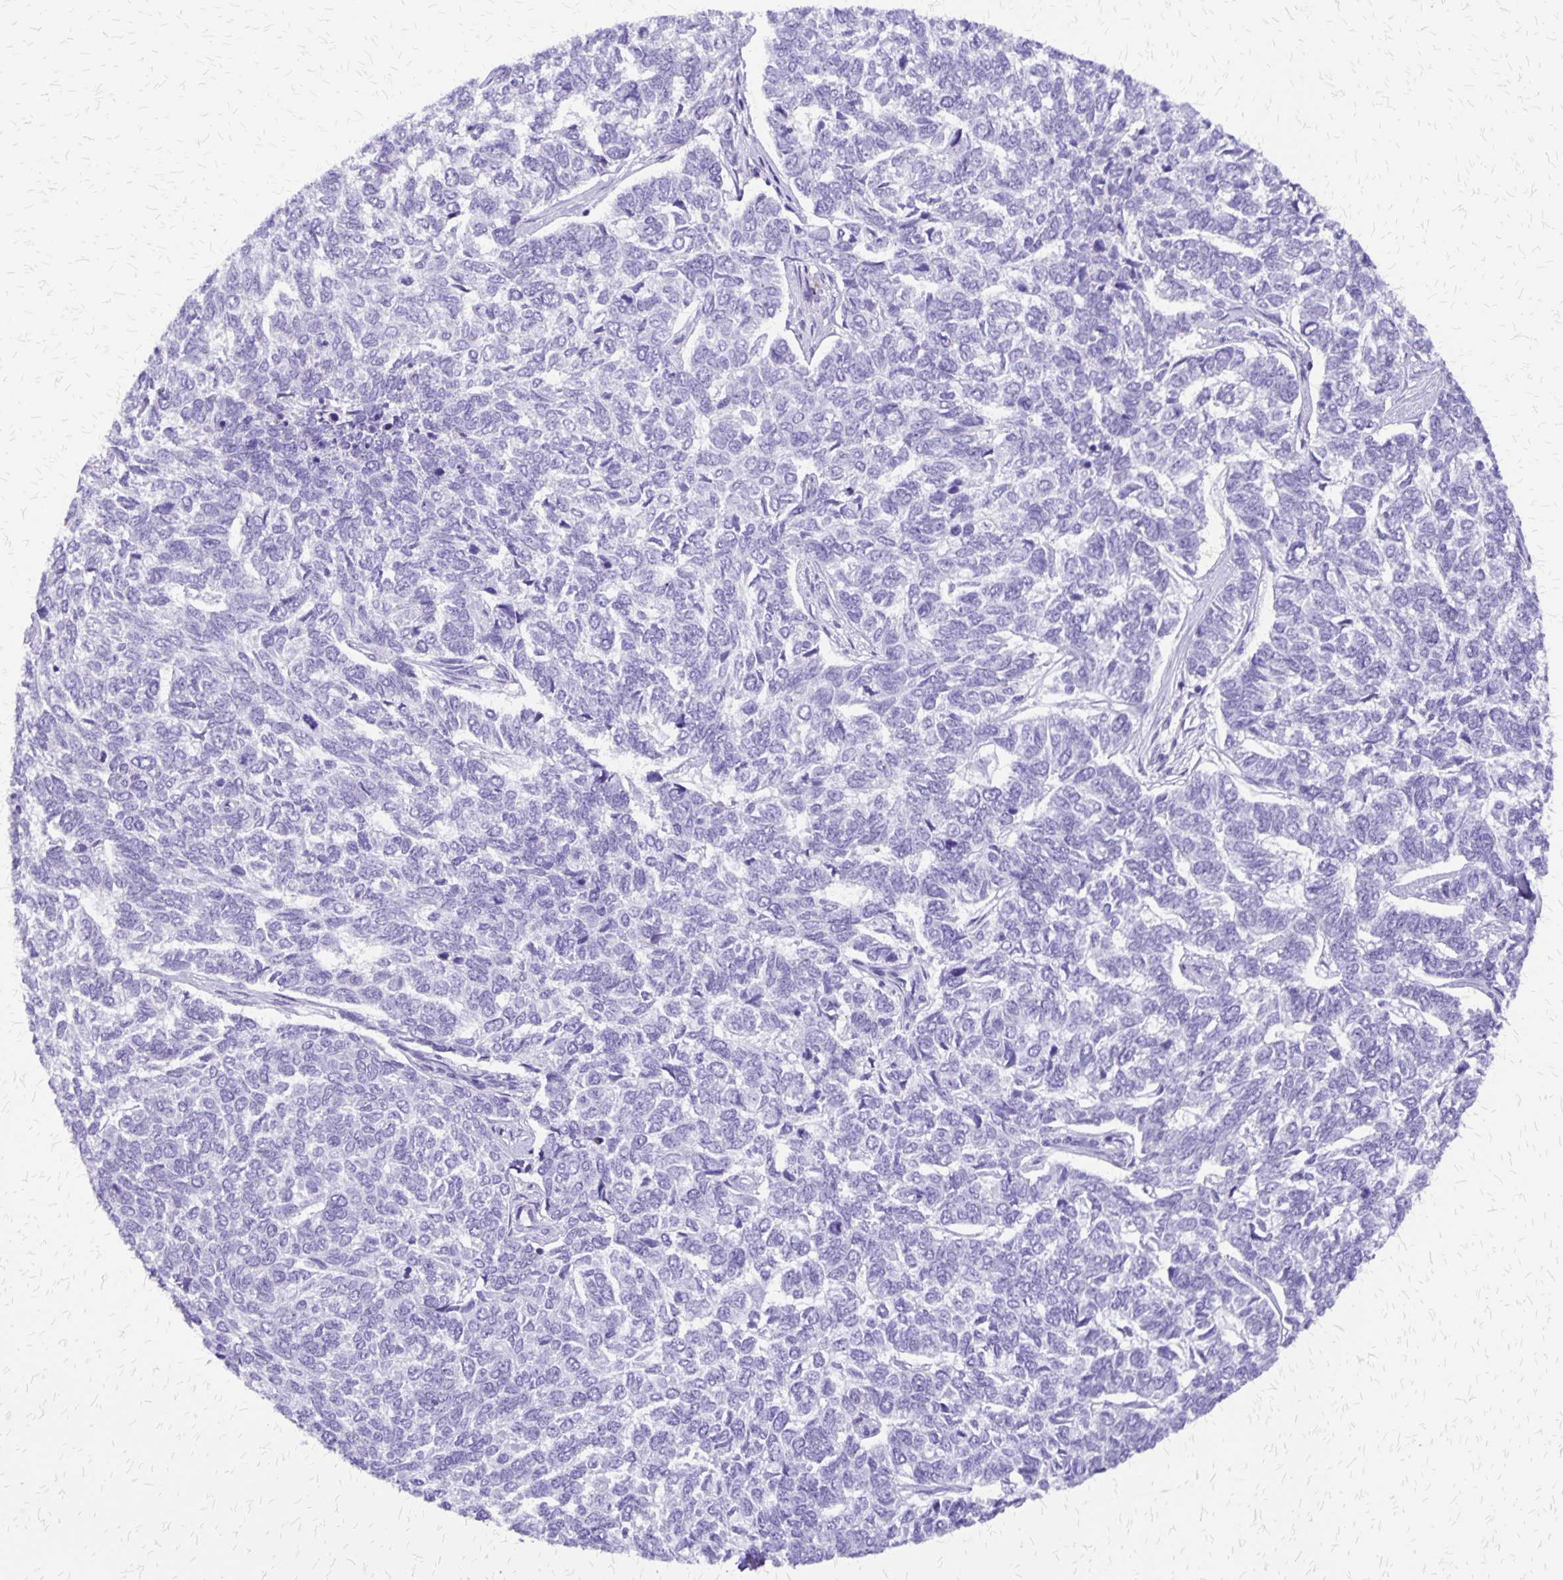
{"staining": {"intensity": "negative", "quantity": "none", "location": "none"}, "tissue": "skin cancer", "cell_type": "Tumor cells", "image_type": "cancer", "snomed": [{"axis": "morphology", "description": "Basal cell carcinoma"}, {"axis": "topography", "description": "Skin"}], "caption": "This photomicrograph is of skin basal cell carcinoma stained with immunohistochemistry (IHC) to label a protein in brown with the nuclei are counter-stained blue. There is no expression in tumor cells.", "gene": "SLC13A2", "patient": {"sex": "female", "age": 65}}